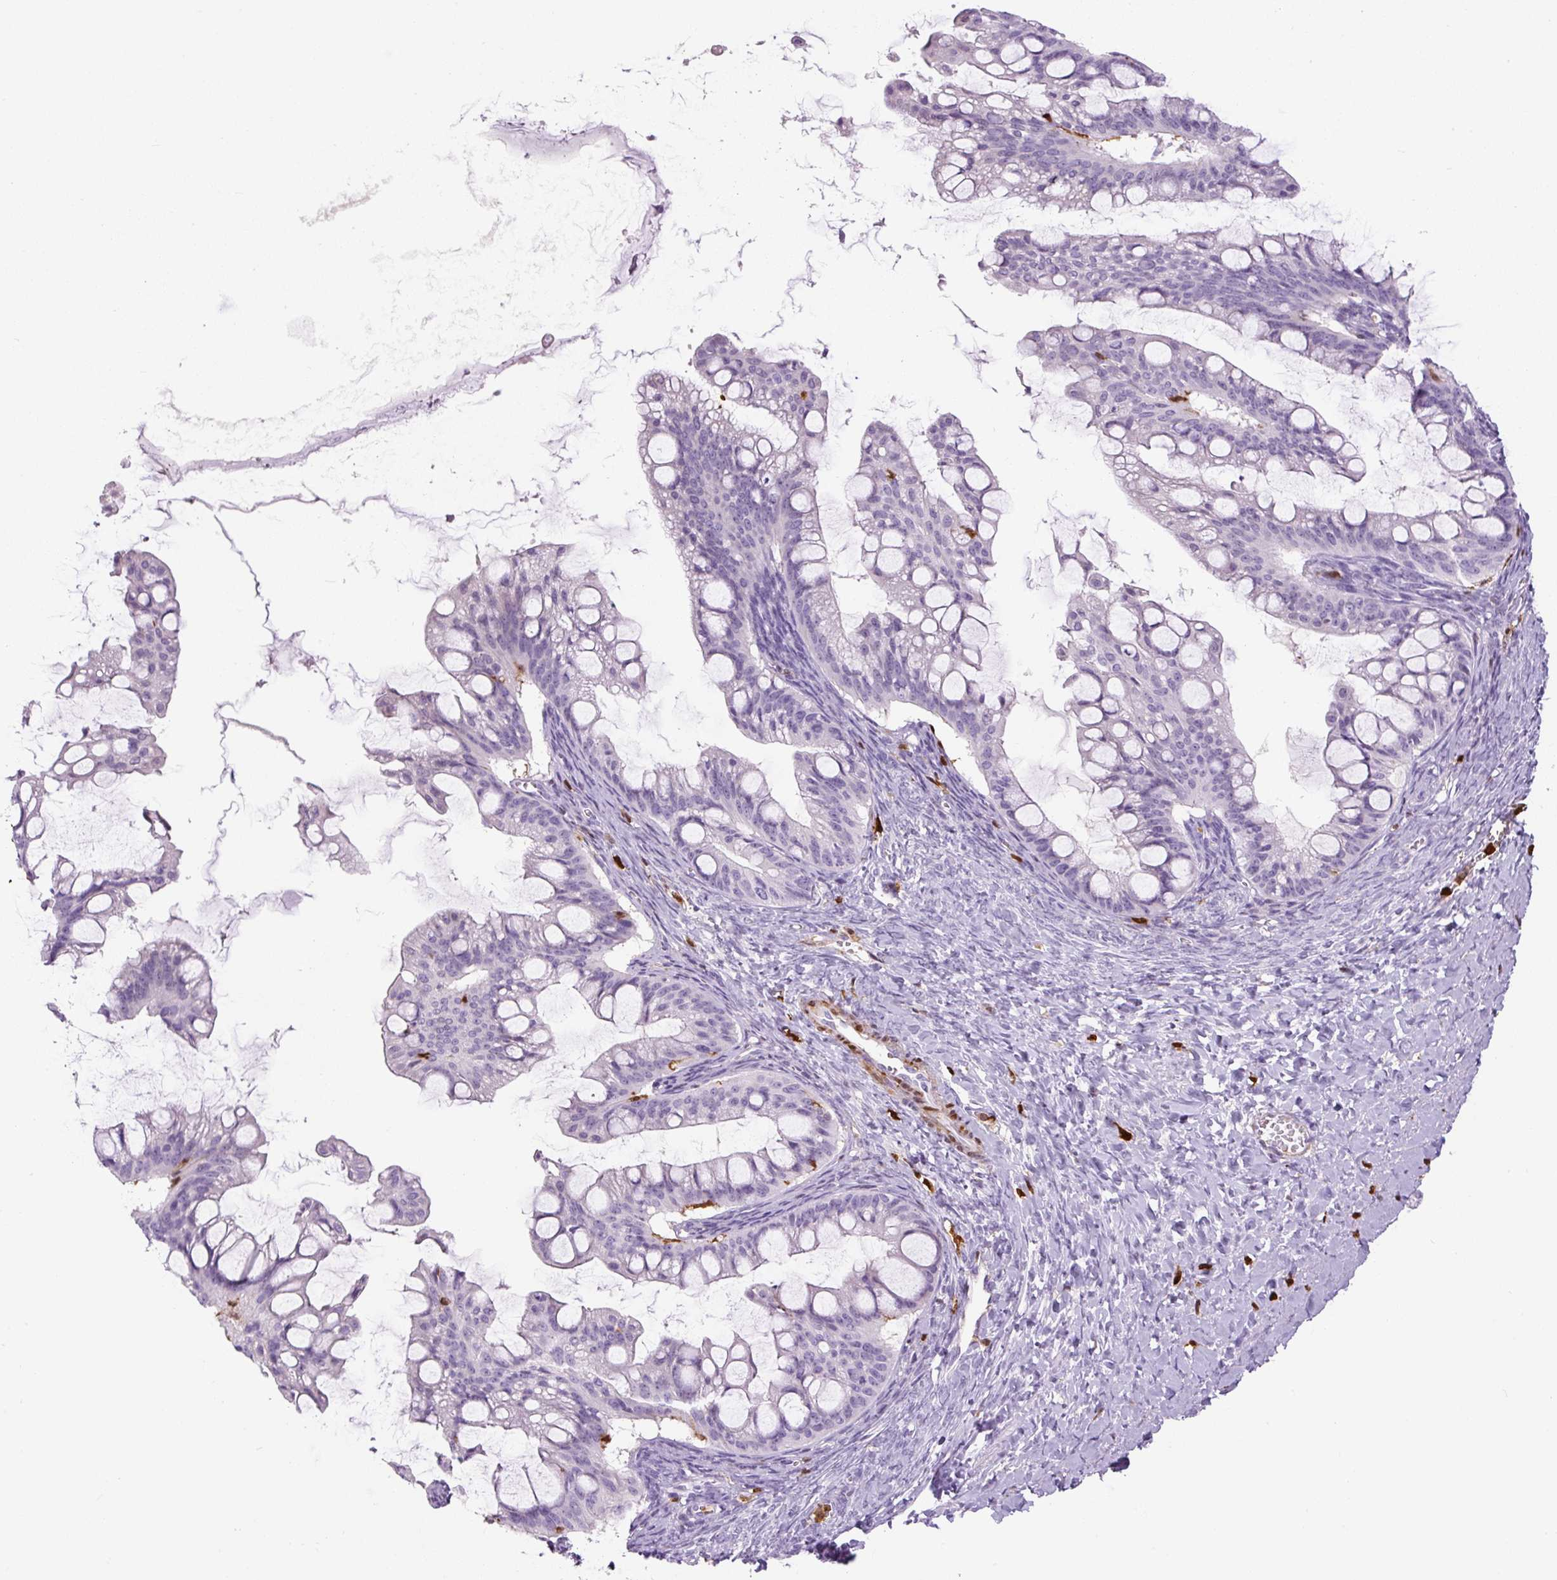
{"staining": {"intensity": "negative", "quantity": "none", "location": "none"}, "tissue": "ovarian cancer", "cell_type": "Tumor cells", "image_type": "cancer", "snomed": [{"axis": "morphology", "description": "Cystadenocarcinoma, mucinous, NOS"}, {"axis": "topography", "description": "Ovary"}], "caption": "High magnification brightfield microscopy of ovarian cancer (mucinous cystadenocarcinoma) stained with DAB (3,3'-diaminobenzidine) (brown) and counterstained with hematoxylin (blue): tumor cells show no significant expression. (DAB immunohistochemistry (IHC) with hematoxylin counter stain).", "gene": "S100A4", "patient": {"sex": "female", "age": 73}}